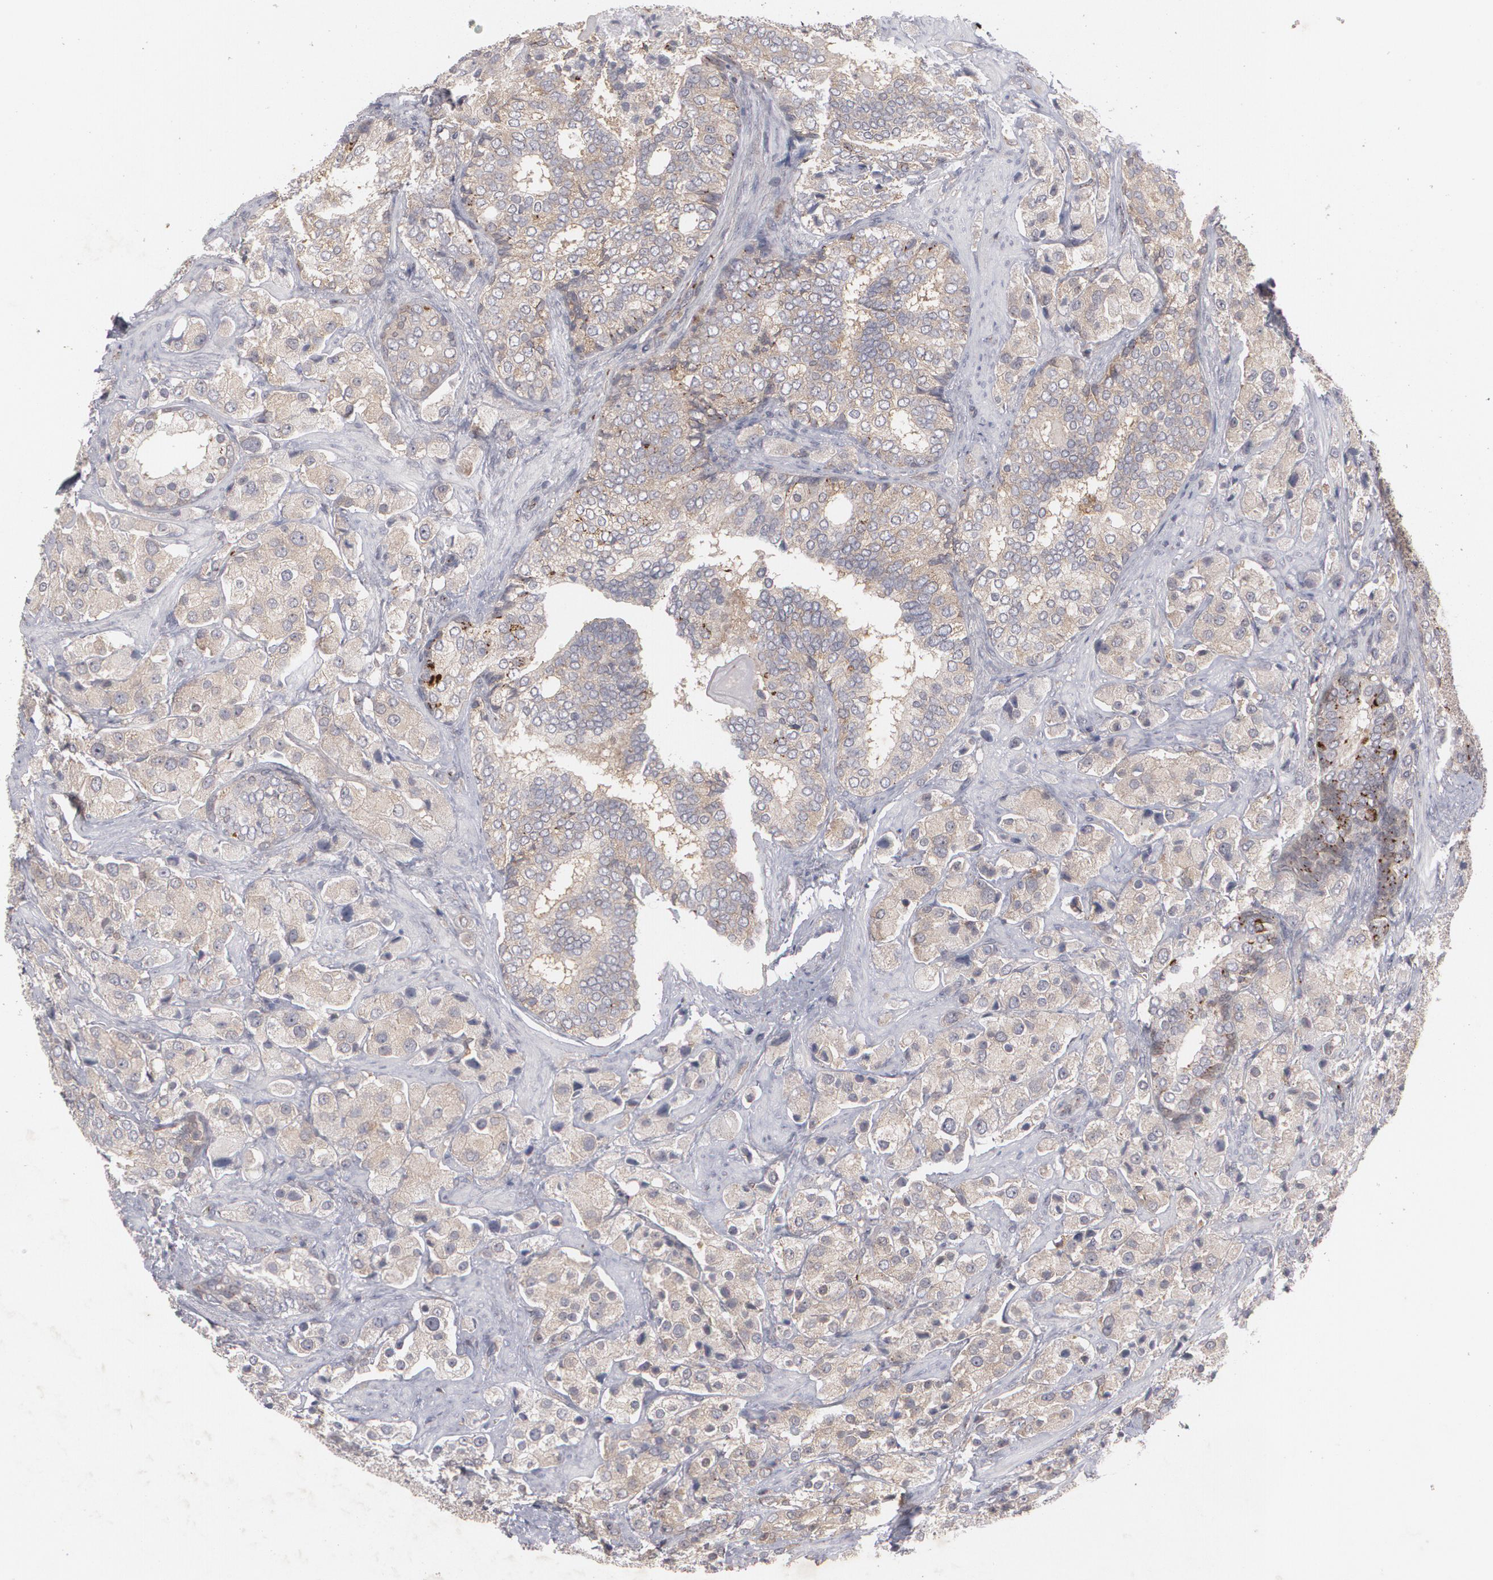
{"staining": {"intensity": "weak", "quantity": ">75%", "location": "cytoplasmic/membranous"}, "tissue": "prostate cancer", "cell_type": "Tumor cells", "image_type": "cancer", "snomed": [{"axis": "morphology", "description": "Adenocarcinoma, Medium grade"}, {"axis": "topography", "description": "Prostate"}], "caption": "IHC photomicrograph of neoplastic tissue: human prostate medium-grade adenocarcinoma stained using IHC exhibits low levels of weak protein expression localized specifically in the cytoplasmic/membranous of tumor cells, appearing as a cytoplasmic/membranous brown color.", "gene": "HTT", "patient": {"sex": "male", "age": 70}}